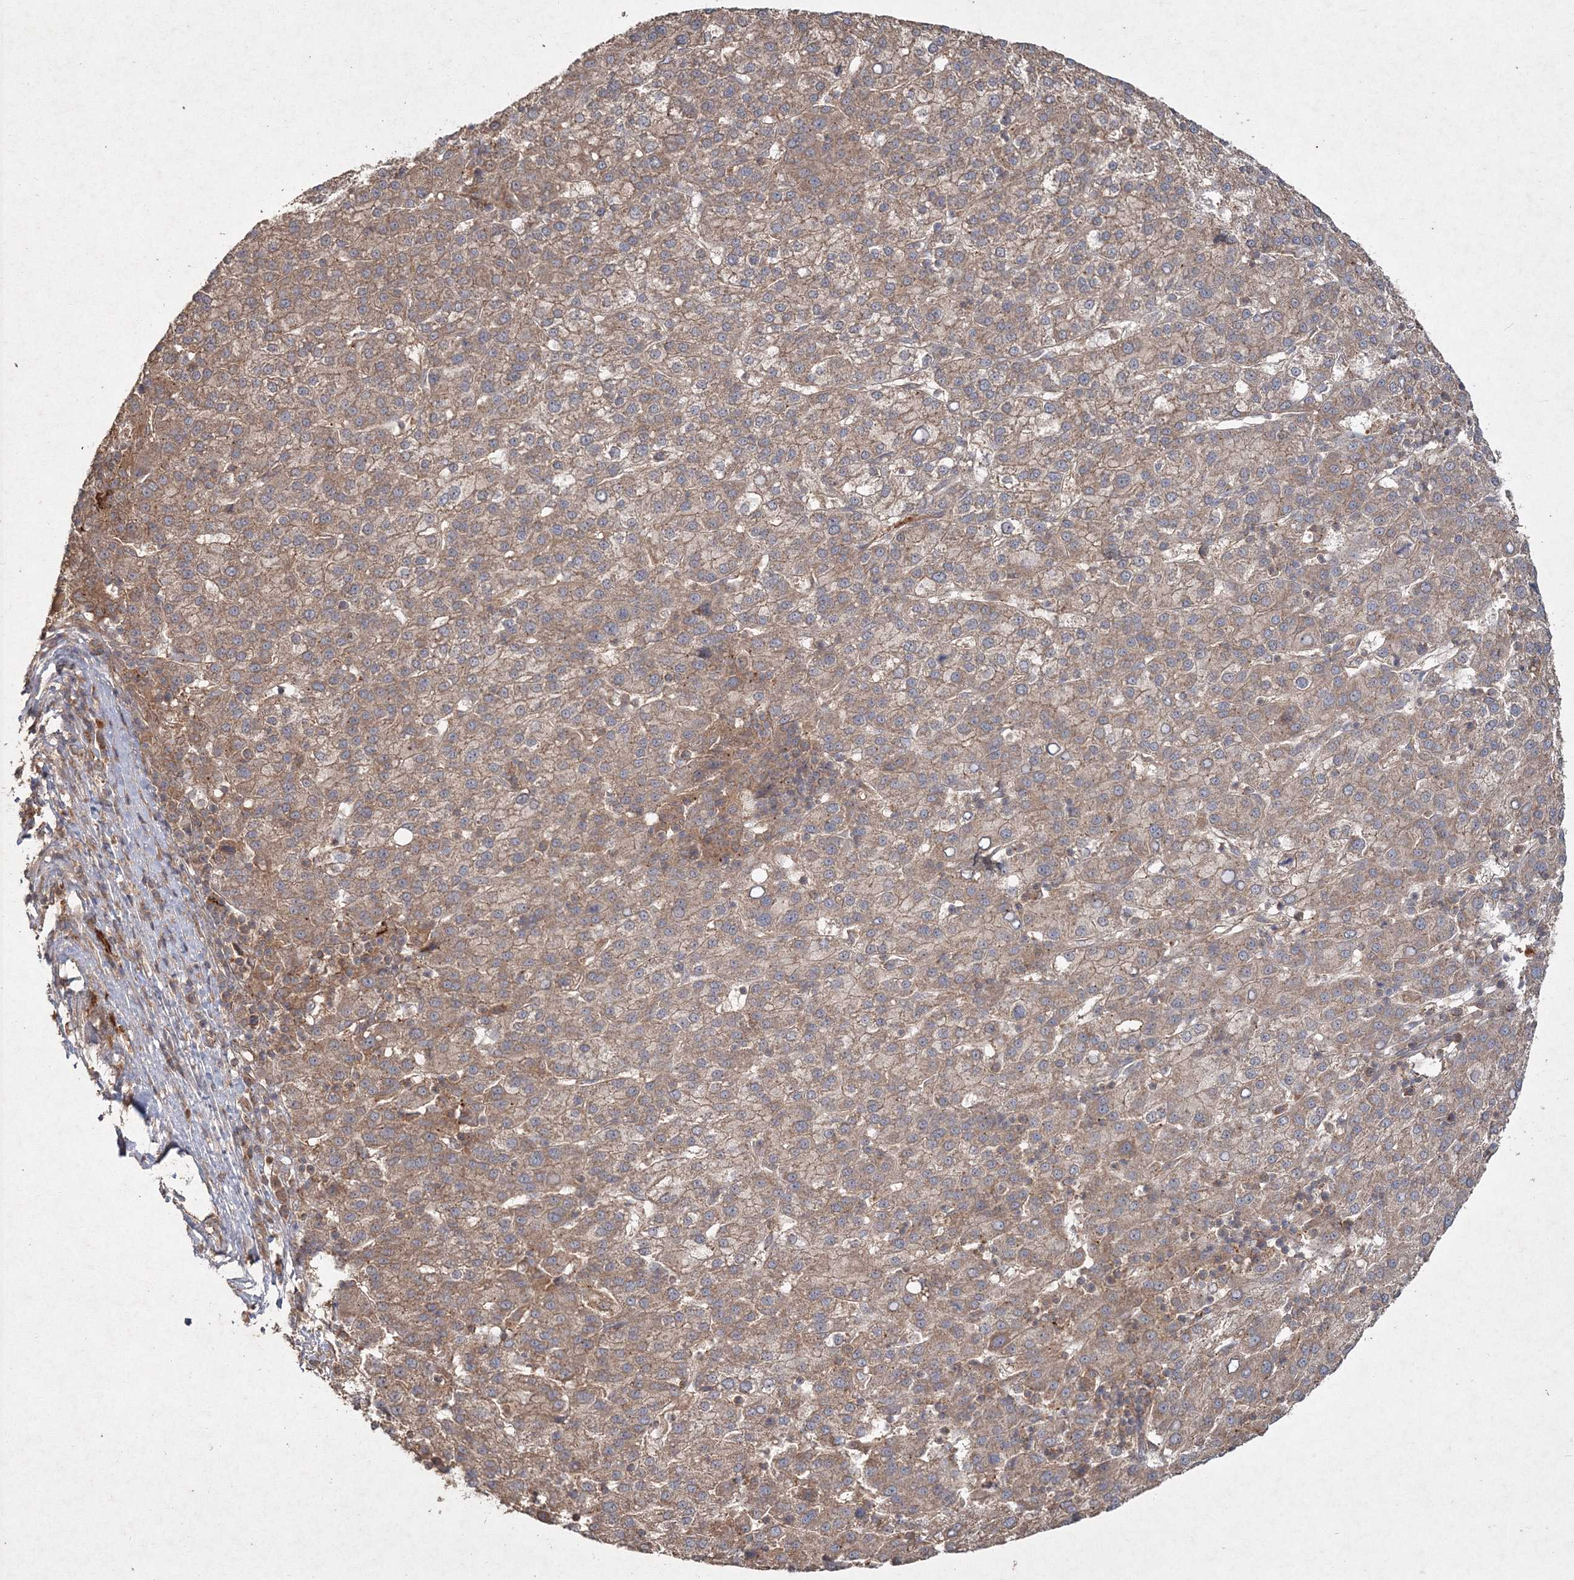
{"staining": {"intensity": "moderate", "quantity": ">75%", "location": "cytoplasmic/membranous"}, "tissue": "liver cancer", "cell_type": "Tumor cells", "image_type": "cancer", "snomed": [{"axis": "morphology", "description": "Carcinoma, Hepatocellular, NOS"}, {"axis": "topography", "description": "Liver"}], "caption": "Tumor cells display medium levels of moderate cytoplasmic/membranous positivity in about >75% of cells in liver hepatocellular carcinoma.", "gene": "SPRY1", "patient": {"sex": "female", "age": 58}}